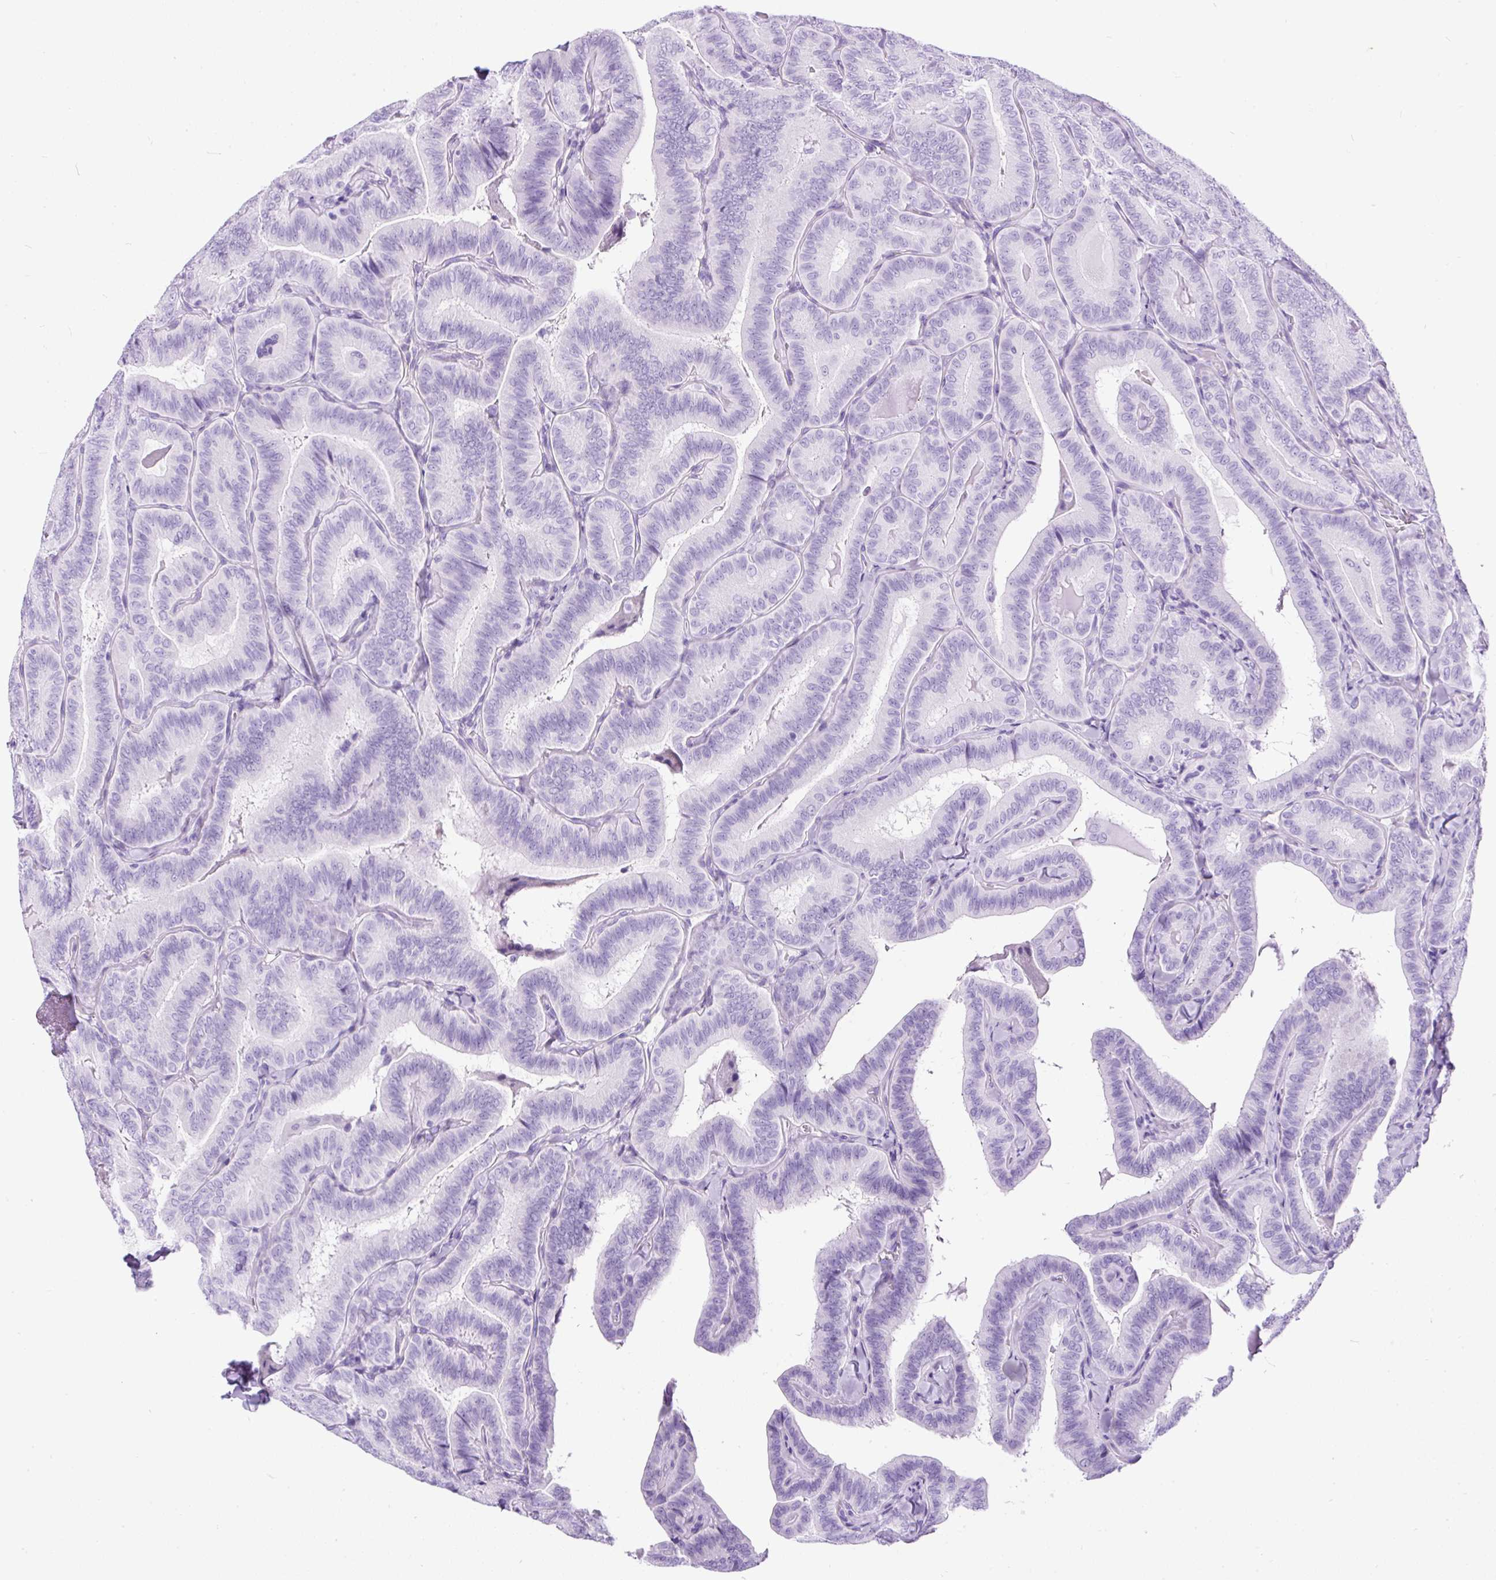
{"staining": {"intensity": "negative", "quantity": "none", "location": "none"}, "tissue": "thyroid cancer", "cell_type": "Tumor cells", "image_type": "cancer", "snomed": [{"axis": "morphology", "description": "Papillary adenocarcinoma, NOS"}, {"axis": "topography", "description": "Thyroid gland"}], "caption": "Protein analysis of thyroid papillary adenocarcinoma demonstrates no significant expression in tumor cells.", "gene": "PDIA2", "patient": {"sex": "male", "age": 61}}